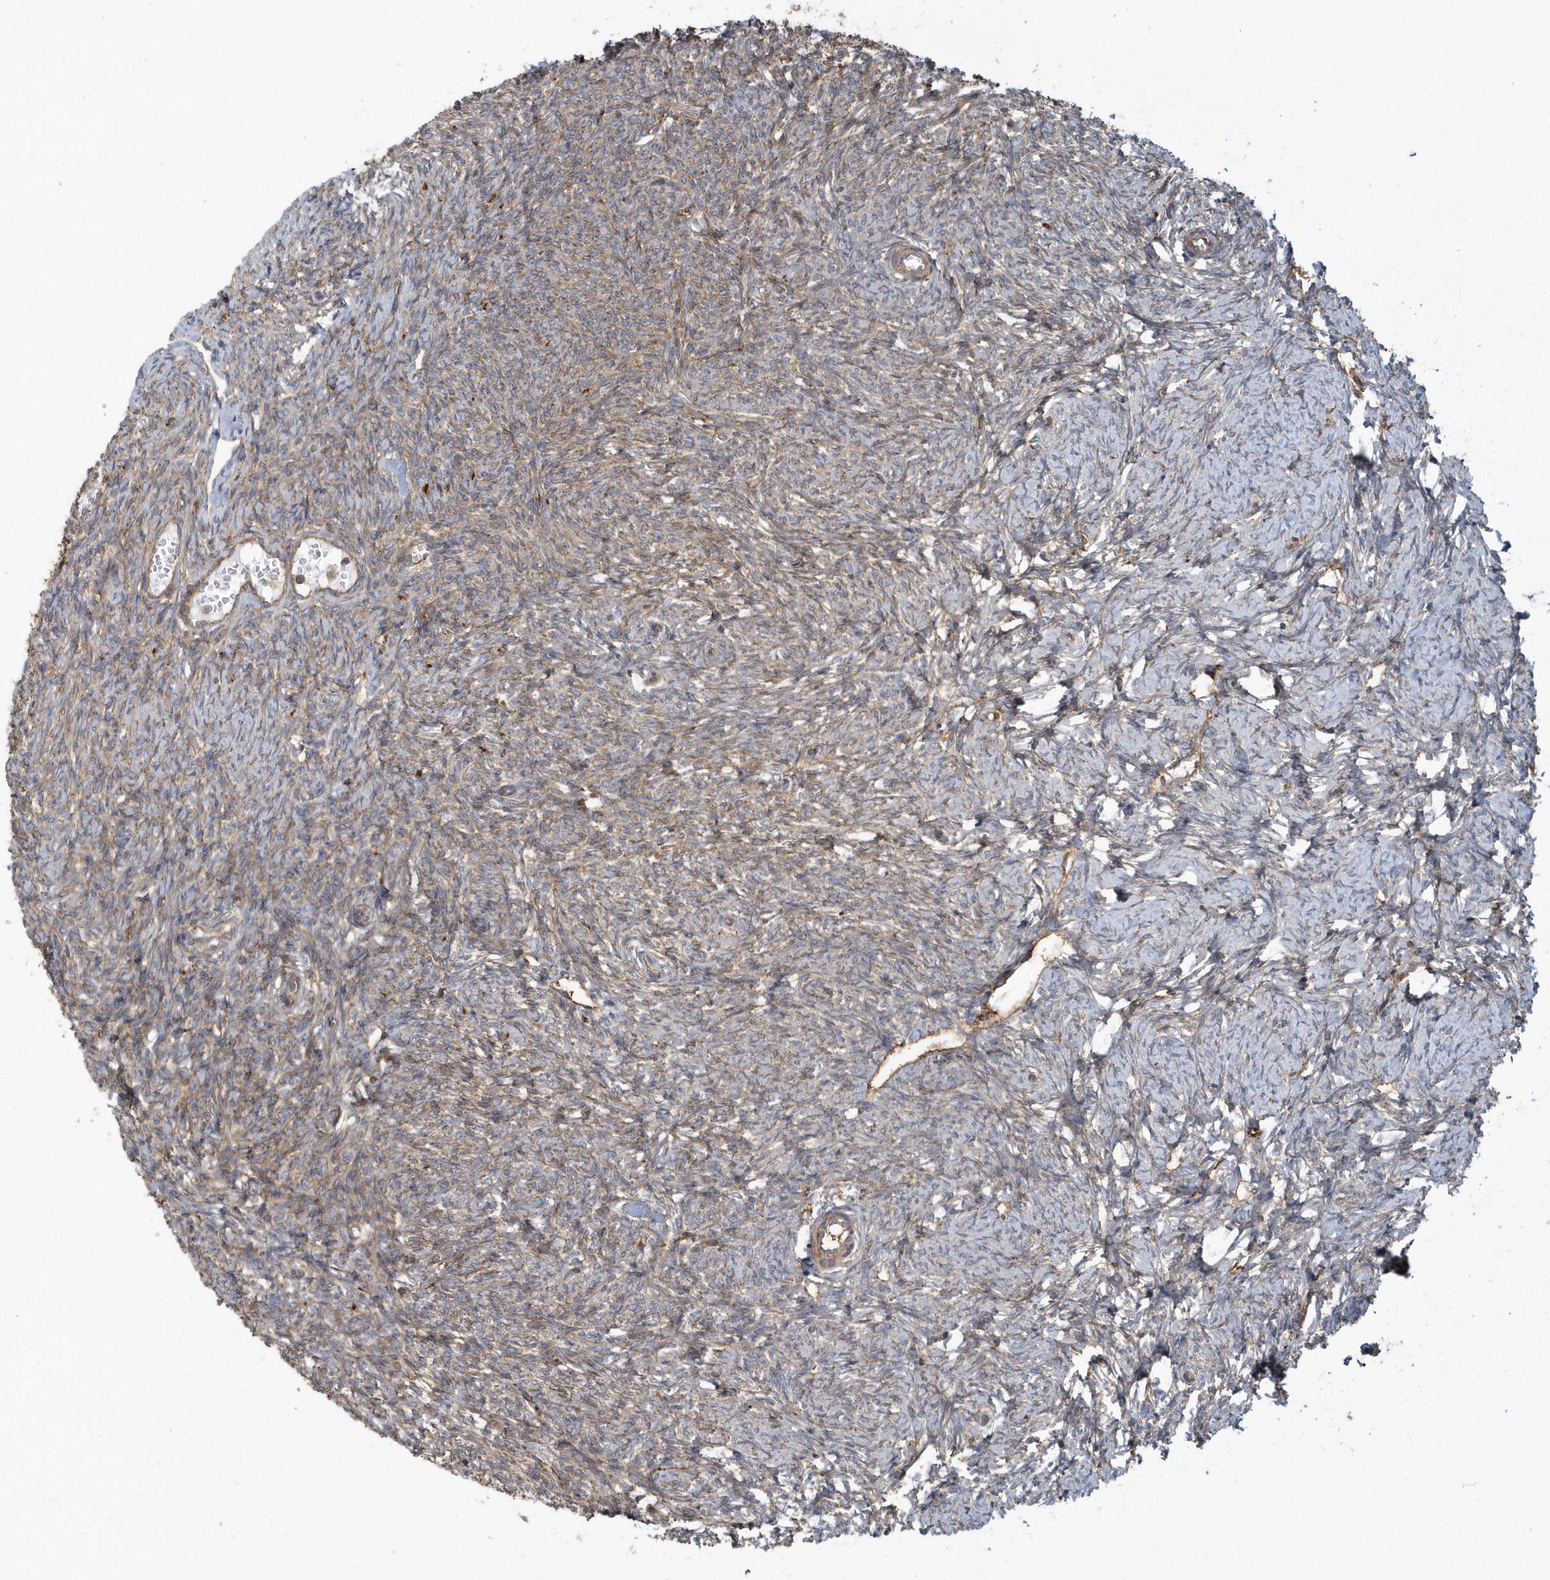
{"staining": {"intensity": "moderate", "quantity": "<25%", "location": "cytoplasmic/membranous"}, "tissue": "ovary", "cell_type": "Ovarian stroma cells", "image_type": "normal", "snomed": [{"axis": "morphology", "description": "Normal tissue, NOS"}, {"axis": "morphology", "description": "Cyst, NOS"}, {"axis": "topography", "description": "Ovary"}], "caption": "Human ovary stained for a protein (brown) shows moderate cytoplasmic/membranous positive staining in about <25% of ovarian stroma cells.", "gene": "TRAIP", "patient": {"sex": "female", "age": 33}}